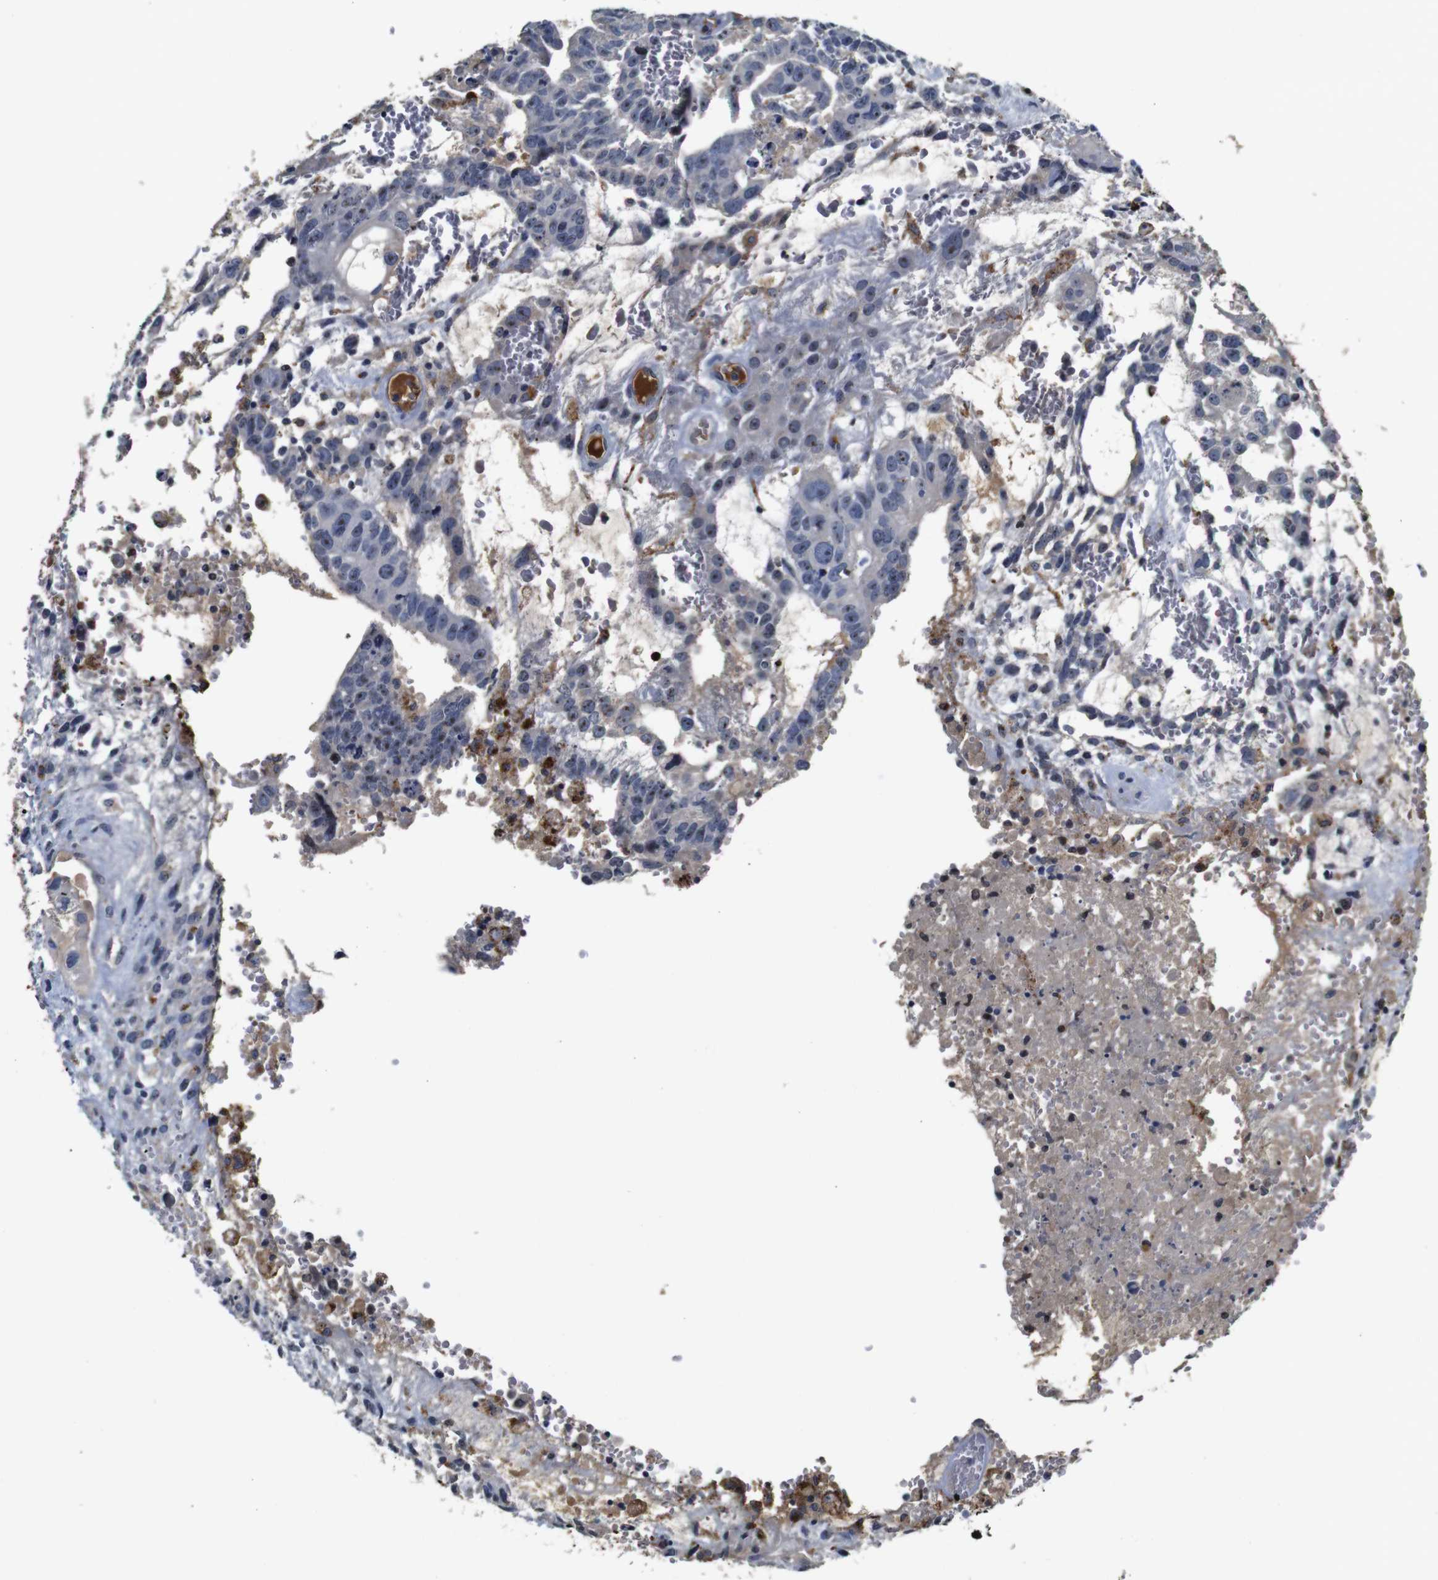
{"staining": {"intensity": "moderate", "quantity": "25%-75%", "location": "cytoplasmic/membranous"}, "tissue": "testis cancer", "cell_type": "Tumor cells", "image_type": "cancer", "snomed": [{"axis": "morphology", "description": "Seminoma, NOS"}, {"axis": "morphology", "description": "Carcinoma, Embryonal, NOS"}, {"axis": "topography", "description": "Testis"}], "caption": "A photomicrograph showing moderate cytoplasmic/membranous positivity in approximately 25%-75% of tumor cells in seminoma (testis), as visualized by brown immunohistochemical staining.", "gene": "MYC", "patient": {"sex": "male", "age": 52}}